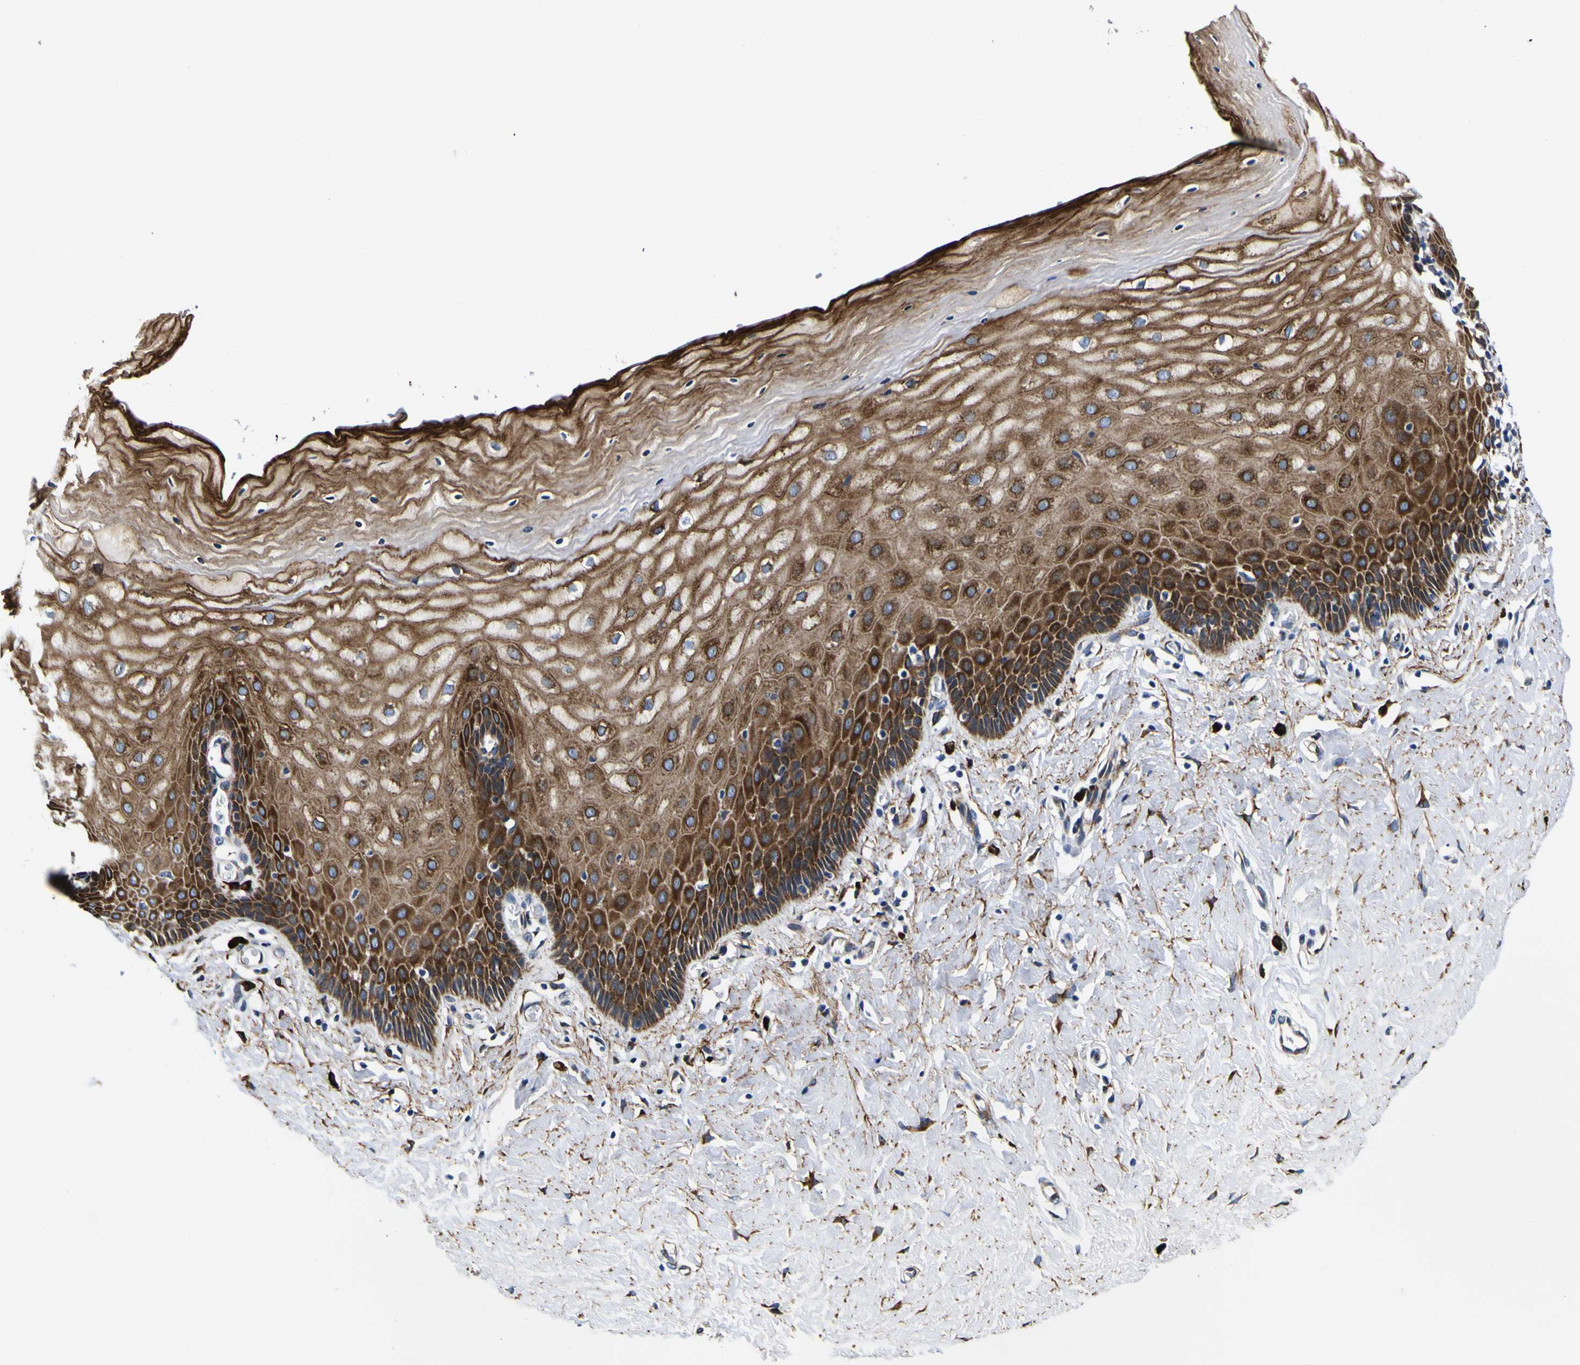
{"staining": {"intensity": "strong", "quantity": ">75%", "location": "cytoplasmic/membranous"}, "tissue": "cervix", "cell_type": "Glandular cells", "image_type": "normal", "snomed": [{"axis": "morphology", "description": "Normal tissue, NOS"}, {"axis": "topography", "description": "Cervix"}], "caption": "Protein expression analysis of normal cervix demonstrates strong cytoplasmic/membranous expression in approximately >75% of glandular cells.", "gene": "SCD", "patient": {"sex": "female", "age": 55}}